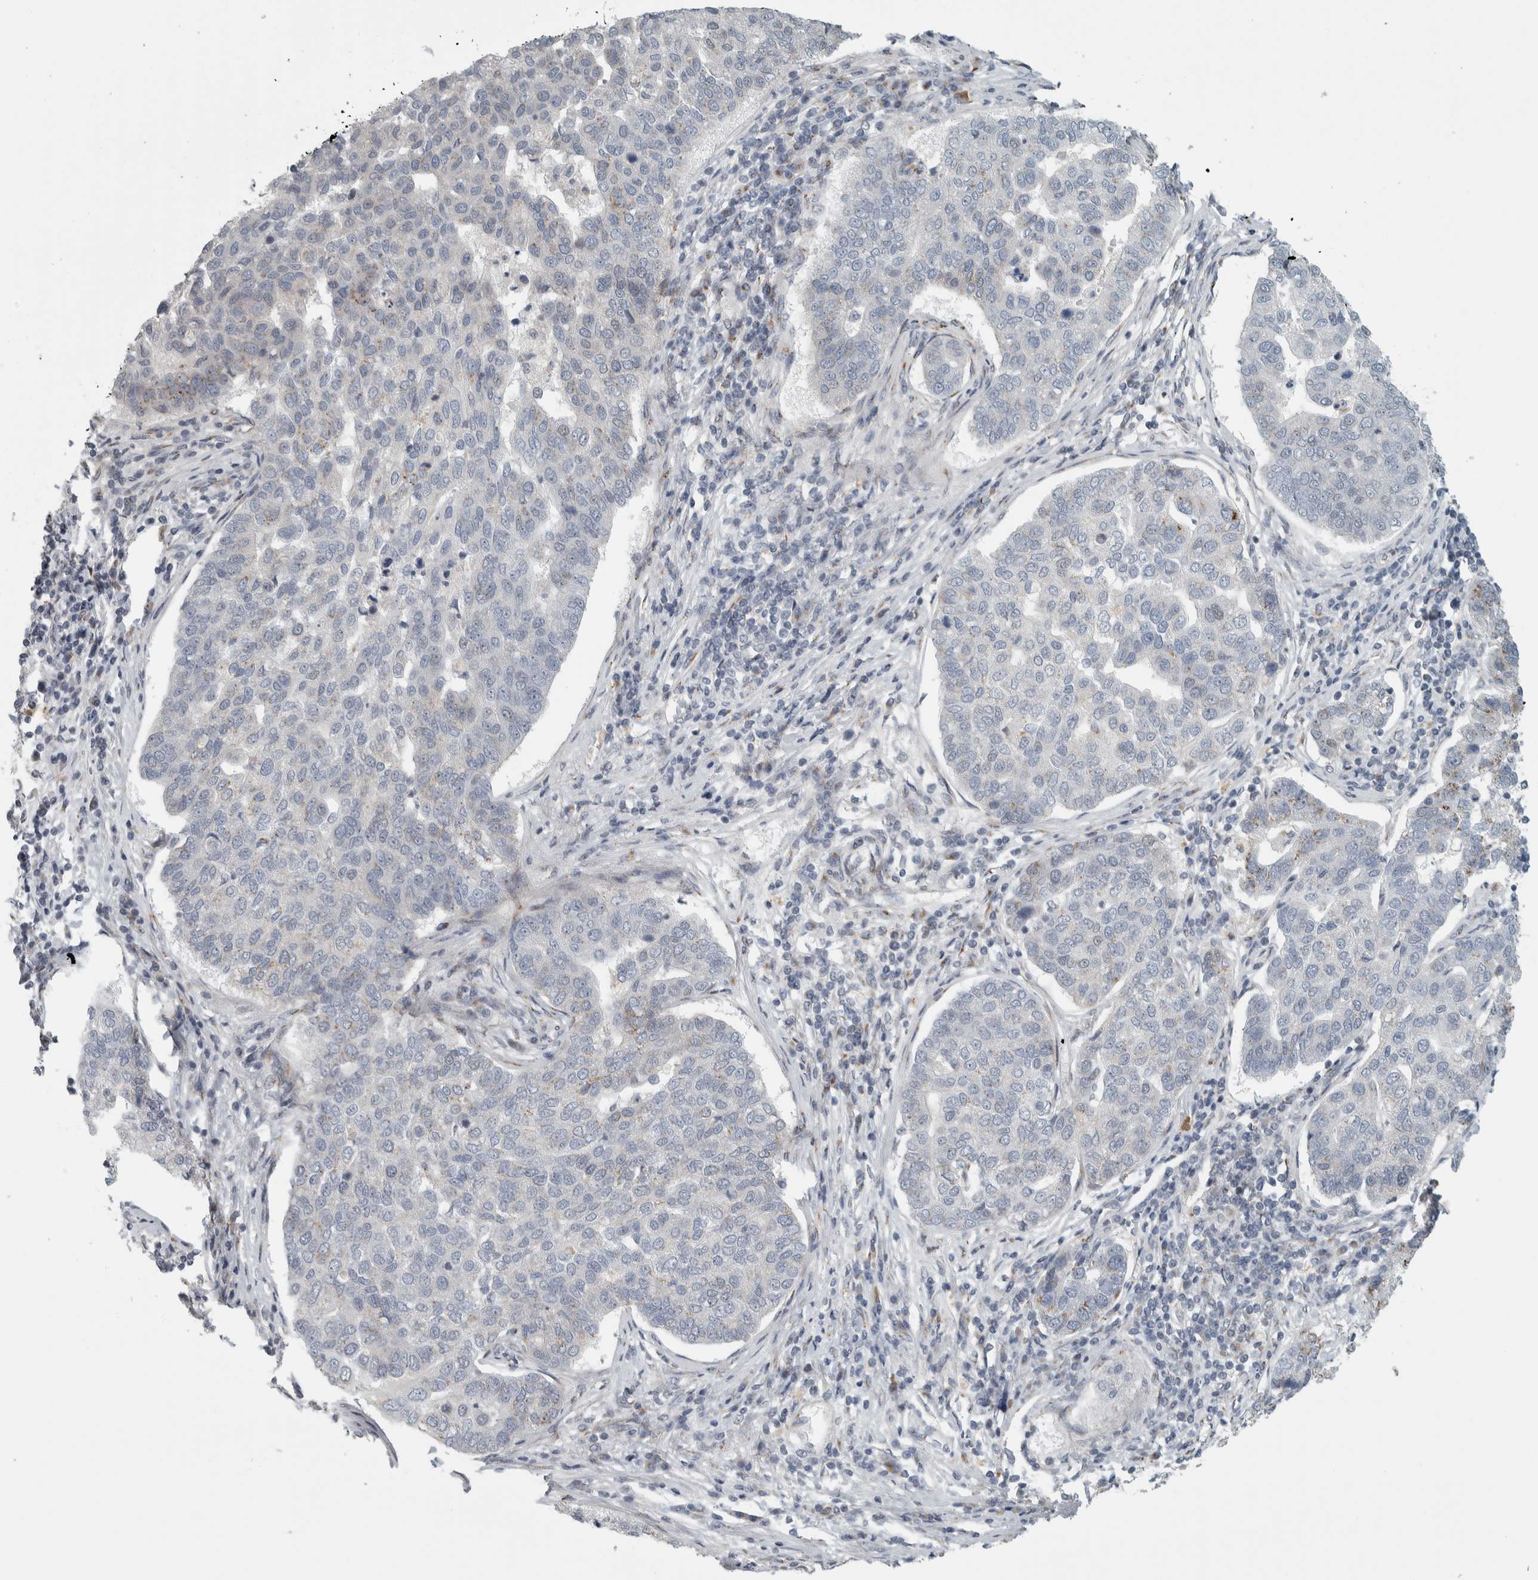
{"staining": {"intensity": "negative", "quantity": "none", "location": "none"}, "tissue": "pancreatic cancer", "cell_type": "Tumor cells", "image_type": "cancer", "snomed": [{"axis": "morphology", "description": "Adenocarcinoma, NOS"}, {"axis": "topography", "description": "Pancreas"}], "caption": "DAB (3,3'-diaminobenzidine) immunohistochemical staining of human pancreatic adenocarcinoma exhibits no significant positivity in tumor cells.", "gene": "ZMYND8", "patient": {"sex": "female", "age": 61}}